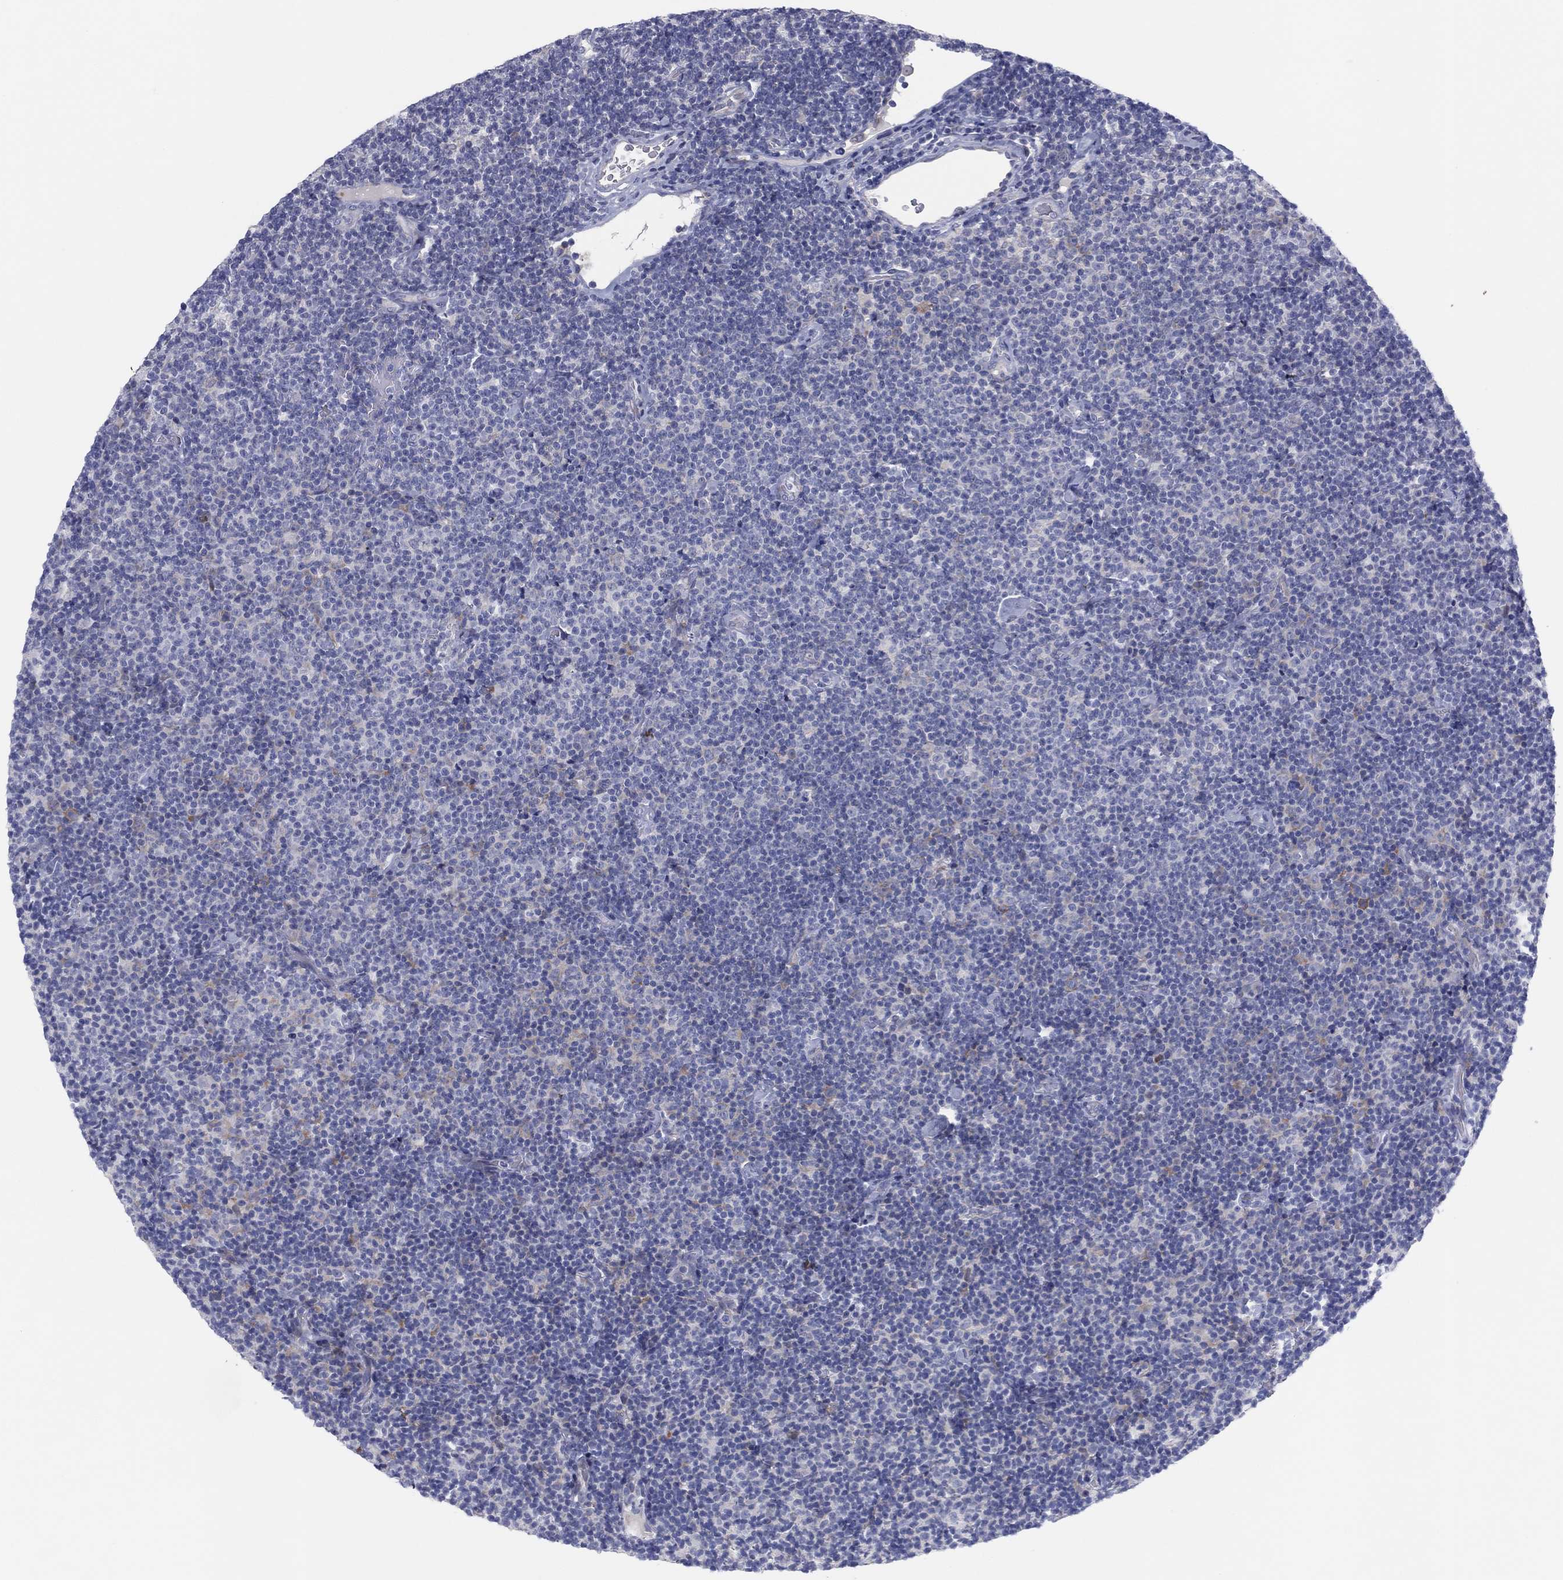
{"staining": {"intensity": "negative", "quantity": "none", "location": "none"}, "tissue": "lymphoma", "cell_type": "Tumor cells", "image_type": "cancer", "snomed": [{"axis": "morphology", "description": "Malignant lymphoma, non-Hodgkin's type, Low grade"}, {"axis": "topography", "description": "Lymph node"}], "caption": "Immunohistochemistry of low-grade malignant lymphoma, non-Hodgkin's type displays no staining in tumor cells. (DAB immunohistochemistry (IHC) visualized using brightfield microscopy, high magnification).", "gene": "HEATR4", "patient": {"sex": "male", "age": 81}}